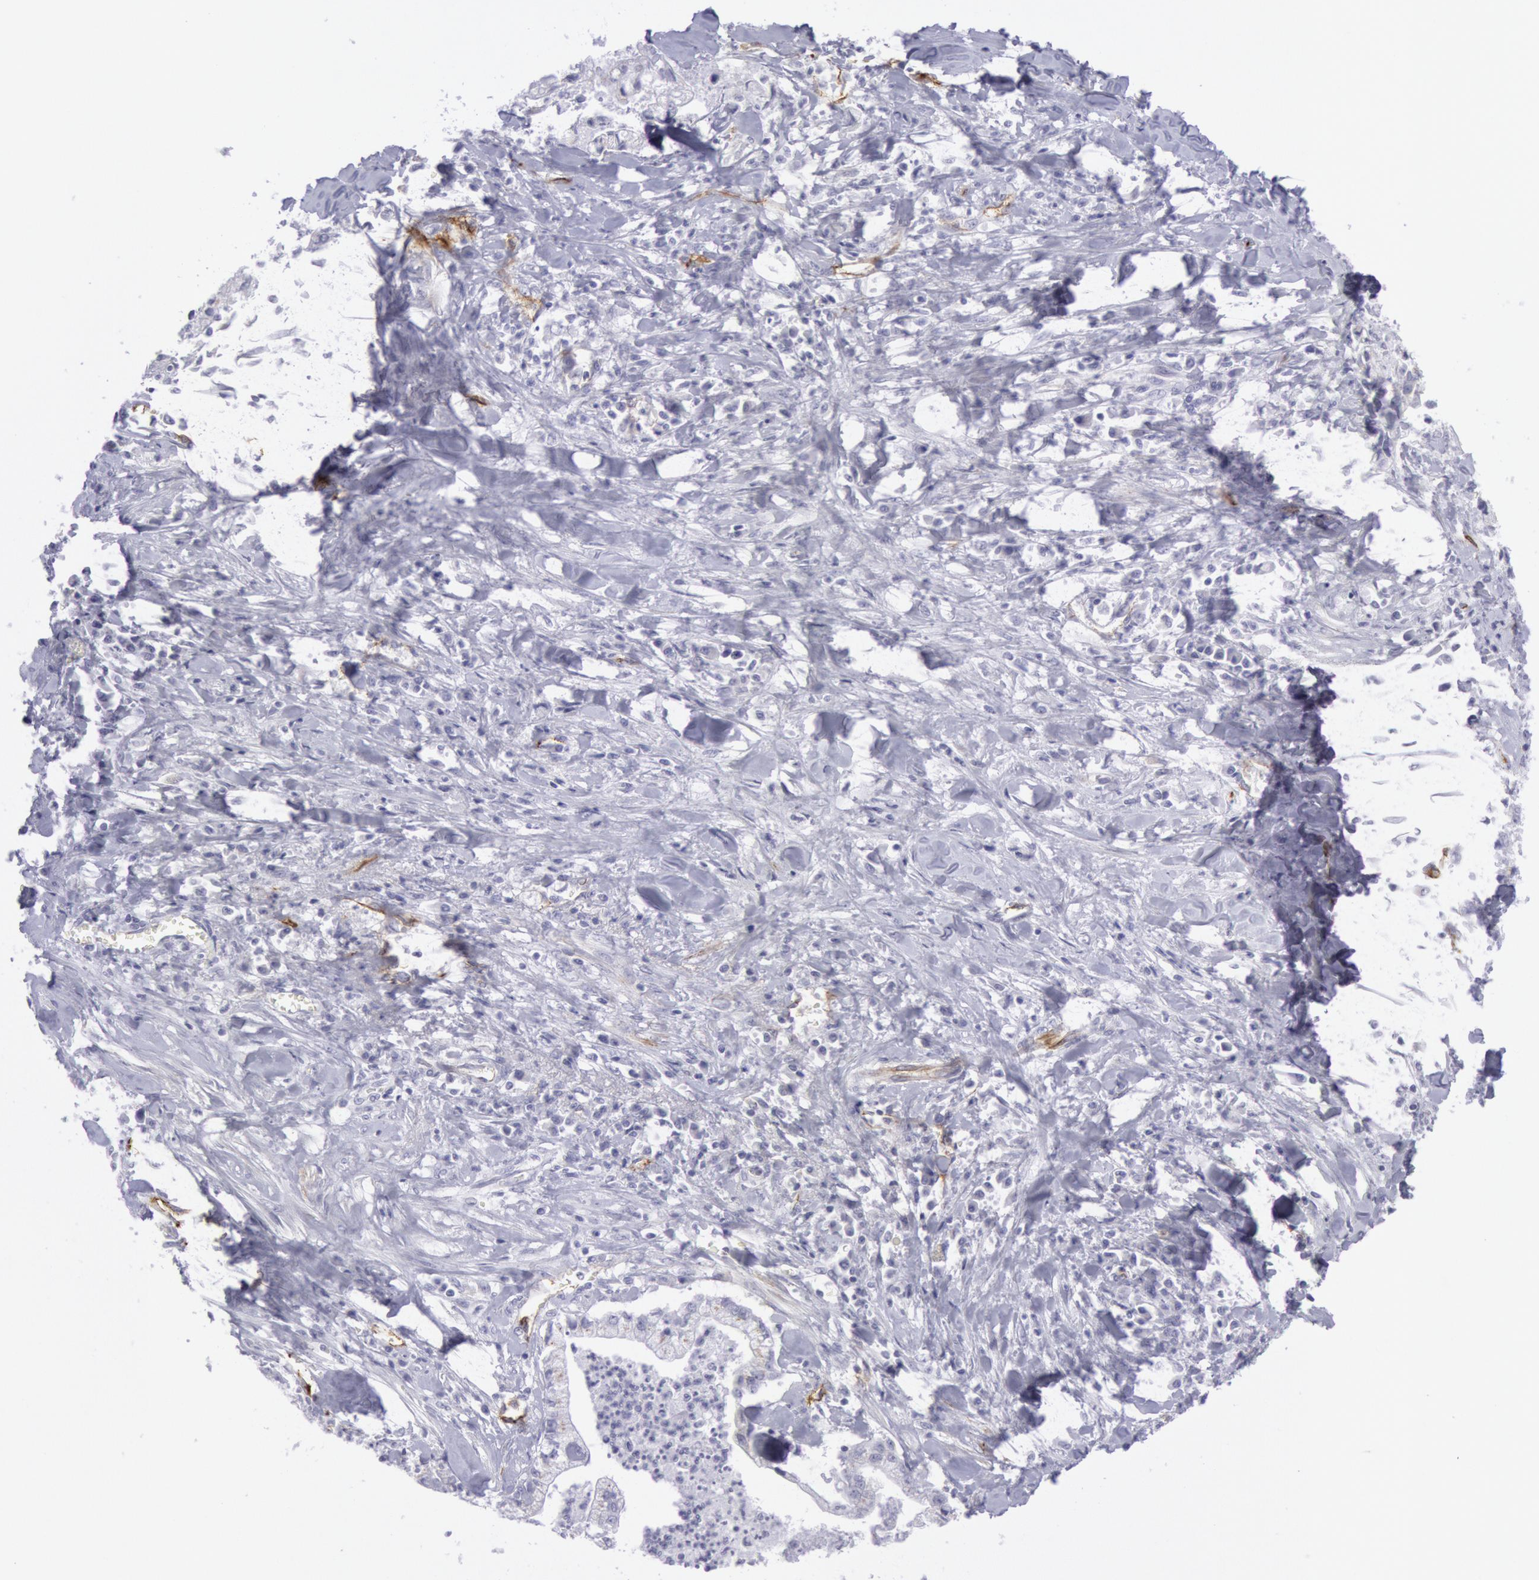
{"staining": {"intensity": "negative", "quantity": "none", "location": "none"}, "tissue": "liver cancer", "cell_type": "Tumor cells", "image_type": "cancer", "snomed": [{"axis": "morphology", "description": "Cholangiocarcinoma"}, {"axis": "topography", "description": "Liver"}], "caption": "This is a photomicrograph of immunohistochemistry (IHC) staining of liver cancer (cholangiocarcinoma), which shows no positivity in tumor cells. (Brightfield microscopy of DAB (3,3'-diaminobenzidine) immunohistochemistry at high magnification).", "gene": "CDH13", "patient": {"sex": "male", "age": 57}}